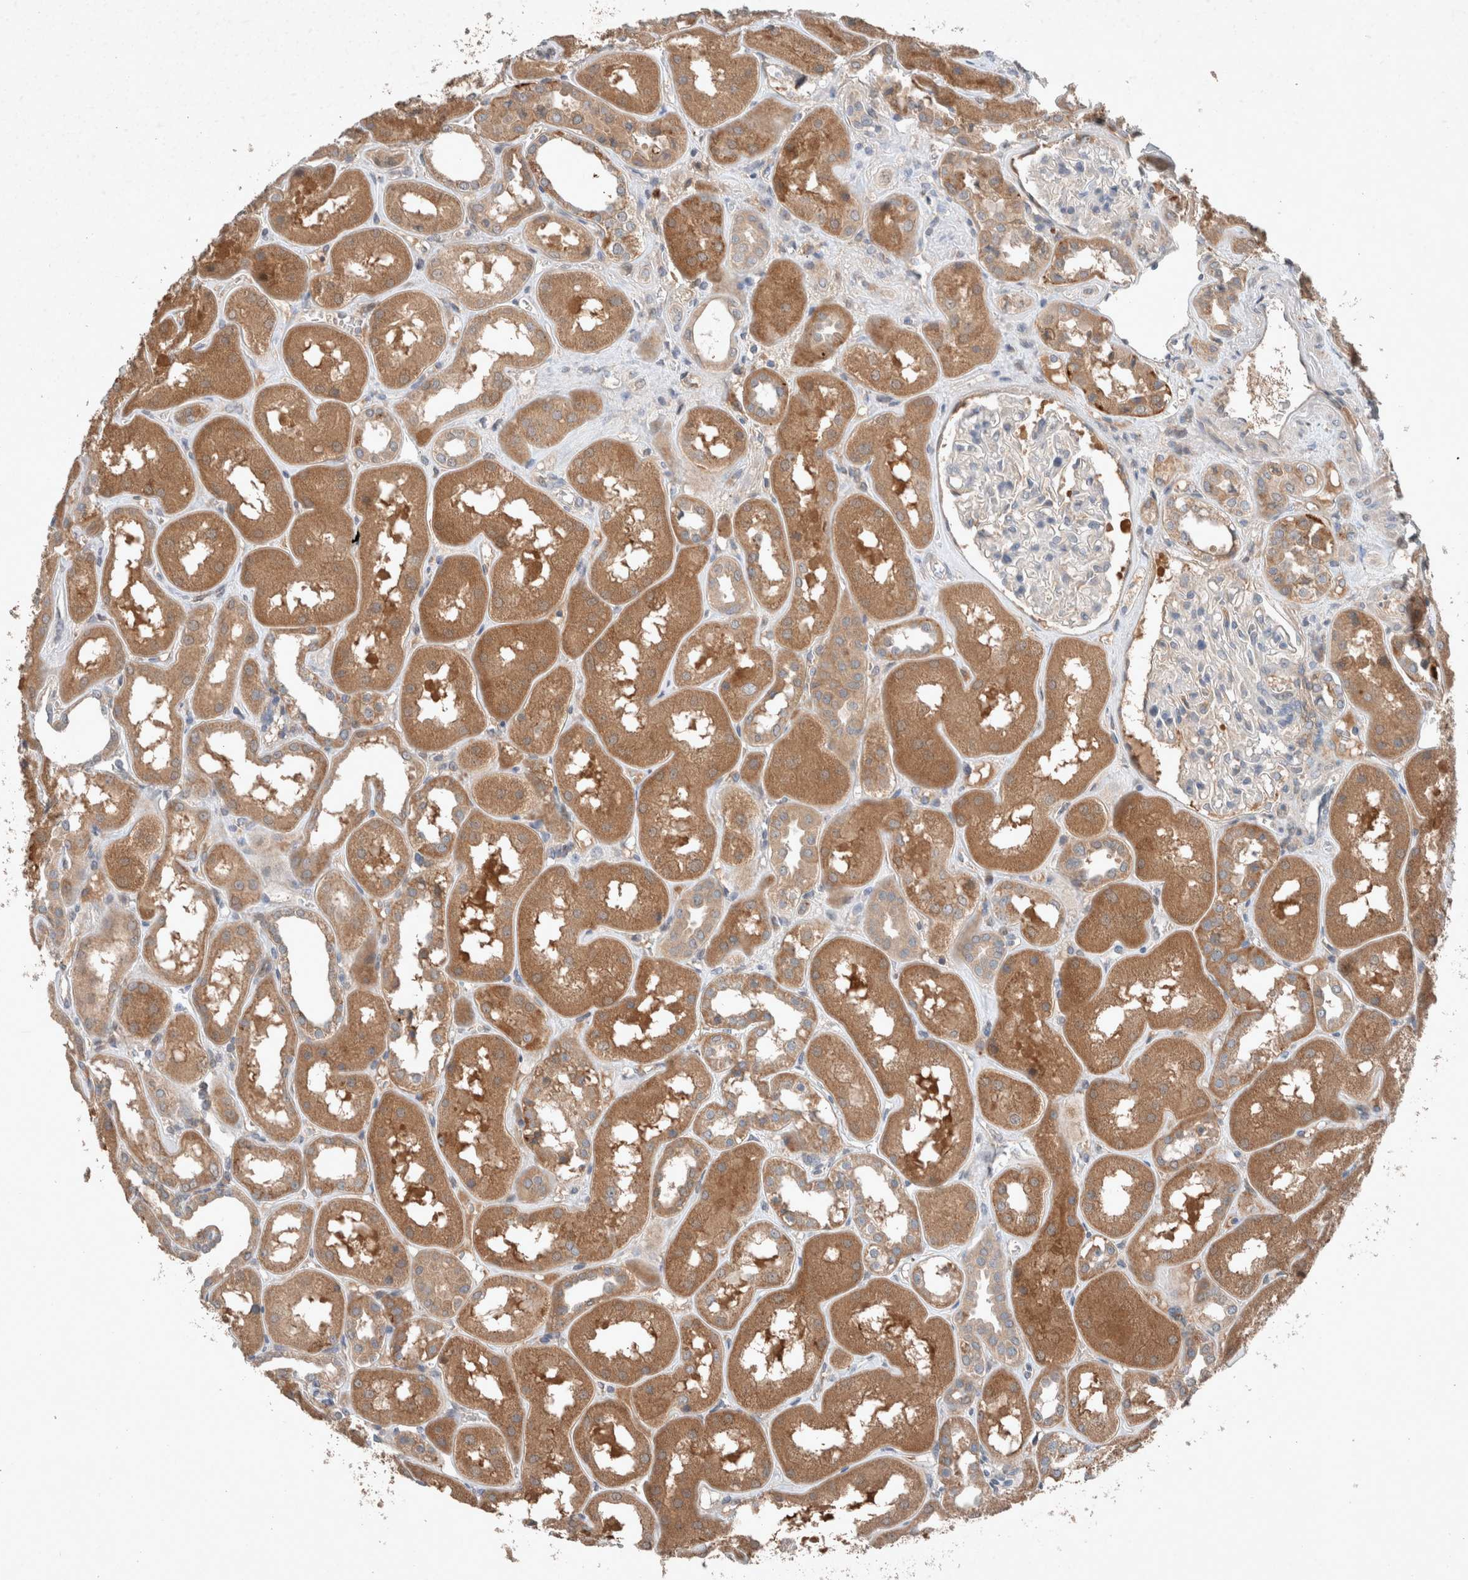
{"staining": {"intensity": "negative", "quantity": "none", "location": "none"}, "tissue": "kidney", "cell_type": "Cells in glomeruli", "image_type": "normal", "snomed": [{"axis": "morphology", "description": "Normal tissue, NOS"}, {"axis": "topography", "description": "Kidney"}], "caption": "Immunohistochemistry image of normal kidney: human kidney stained with DAB shows no significant protein positivity in cells in glomeruli.", "gene": "UGCG", "patient": {"sex": "male", "age": 70}}